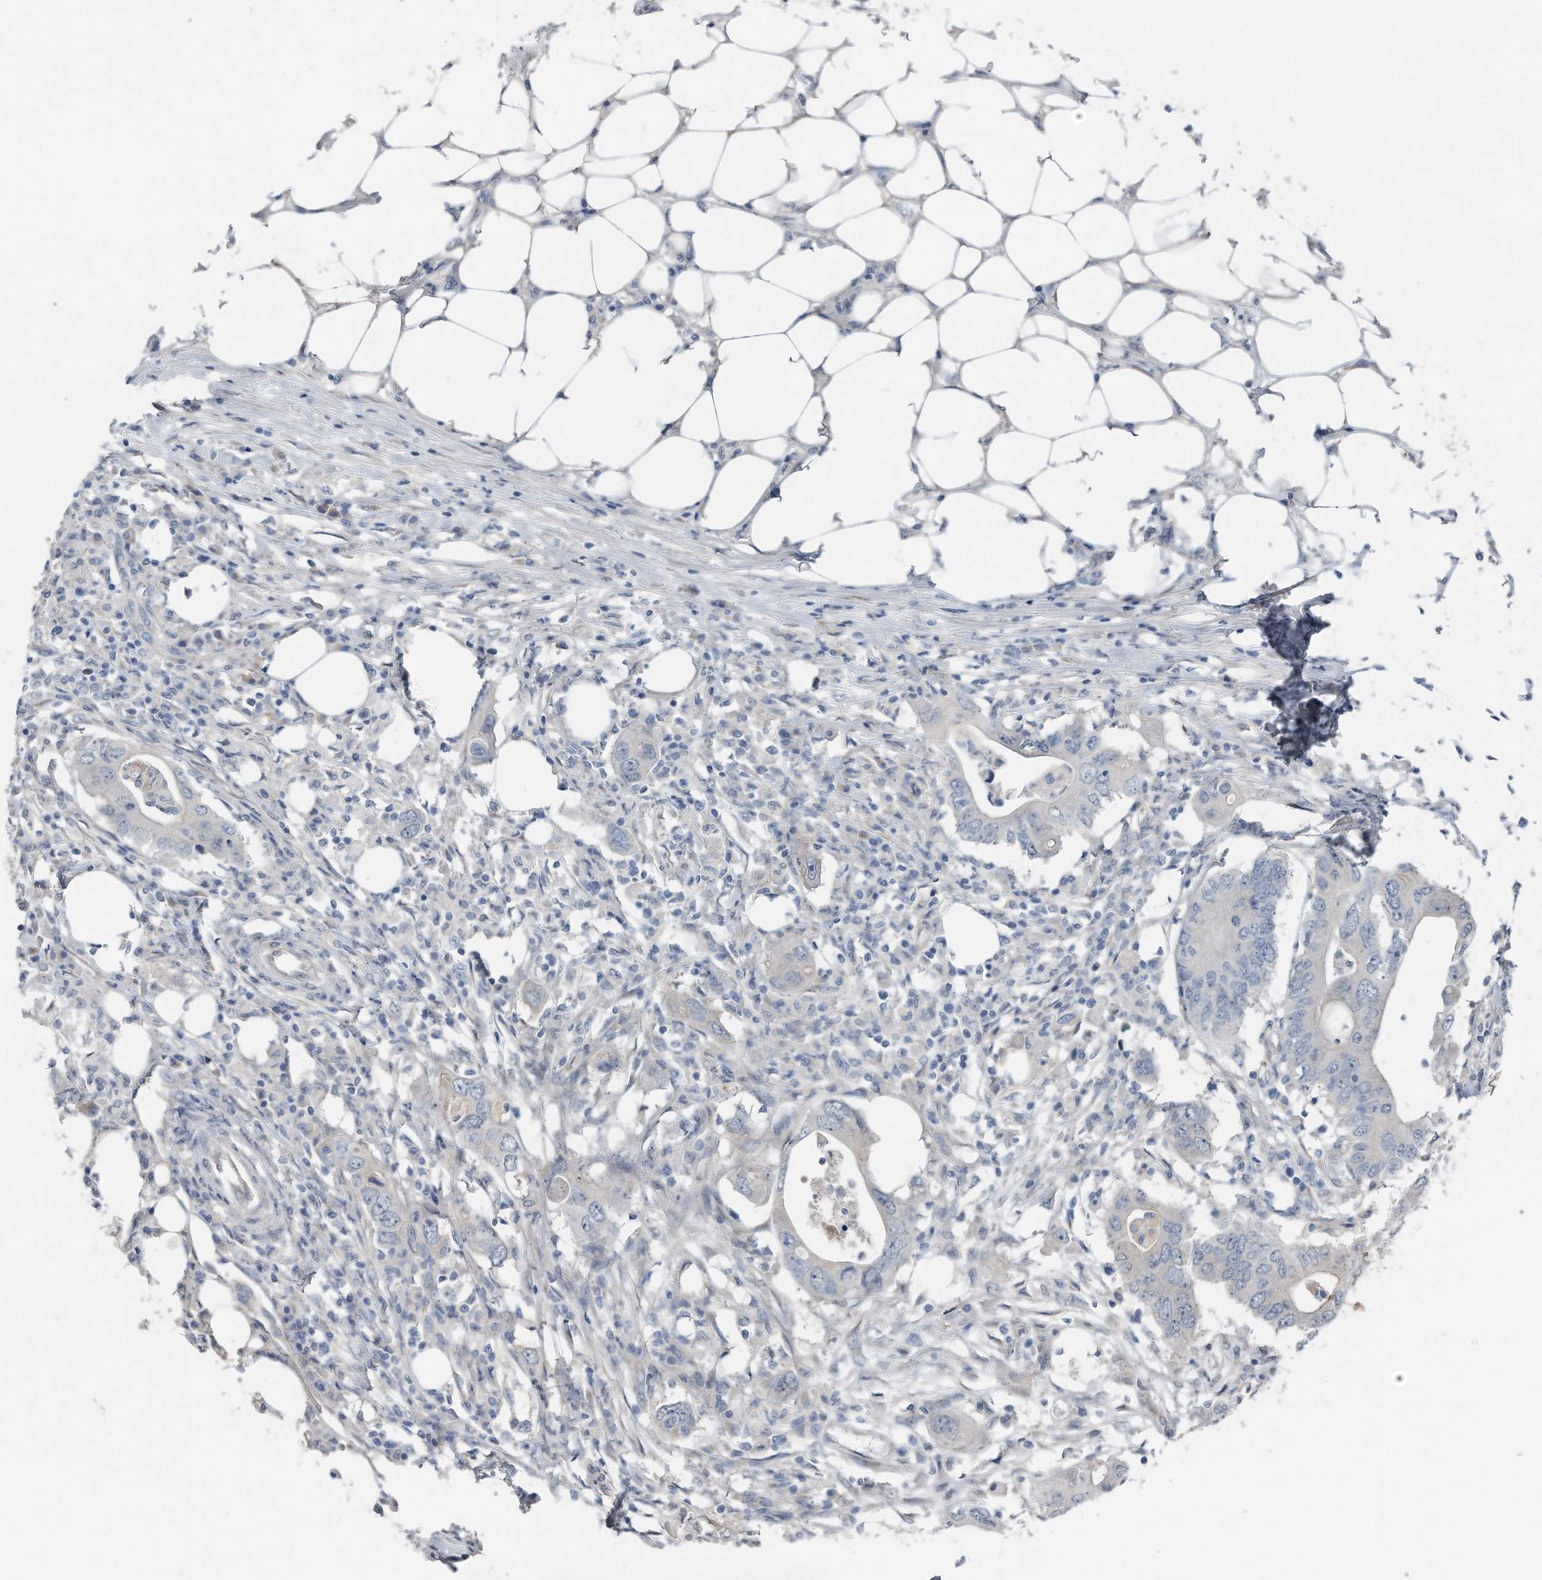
{"staining": {"intensity": "negative", "quantity": "none", "location": "none"}, "tissue": "colorectal cancer", "cell_type": "Tumor cells", "image_type": "cancer", "snomed": [{"axis": "morphology", "description": "Adenocarcinoma, NOS"}, {"axis": "topography", "description": "Colon"}], "caption": "Tumor cells are negative for protein expression in human colorectal cancer (adenocarcinoma). Brightfield microscopy of immunohistochemistry (IHC) stained with DAB (brown) and hematoxylin (blue), captured at high magnification.", "gene": "YRDC", "patient": {"sex": "male", "age": 71}}